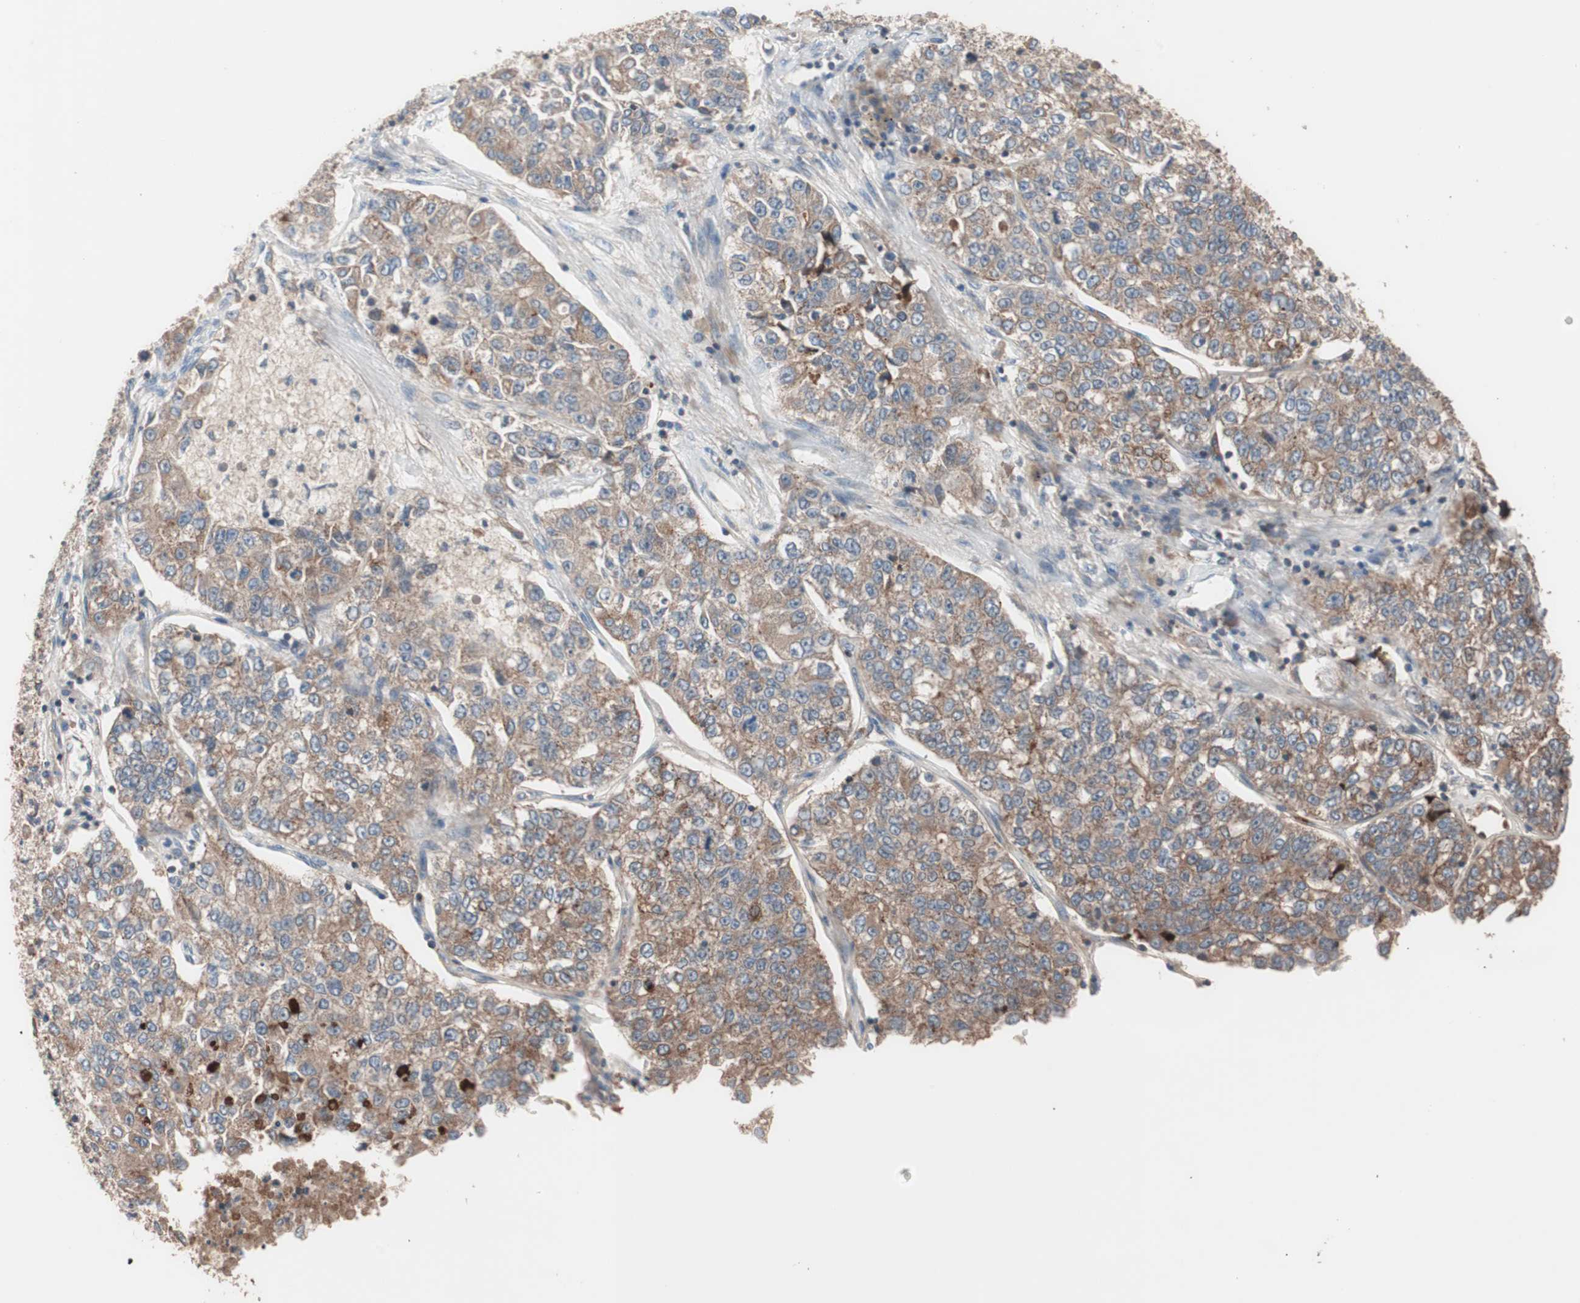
{"staining": {"intensity": "moderate", "quantity": ">75%", "location": "cytoplasmic/membranous"}, "tissue": "lung cancer", "cell_type": "Tumor cells", "image_type": "cancer", "snomed": [{"axis": "morphology", "description": "Adenocarcinoma, NOS"}, {"axis": "topography", "description": "Lung"}], "caption": "This histopathology image exhibits lung cancer stained with IHC to label a protein in brown. The cytoplasmic/membranous of tumor cells show moderate positivity for the protein. Nuclei are counter-stained blue.", "gene": "SDC4", "patient": {"sex": "male", "age": 49}}